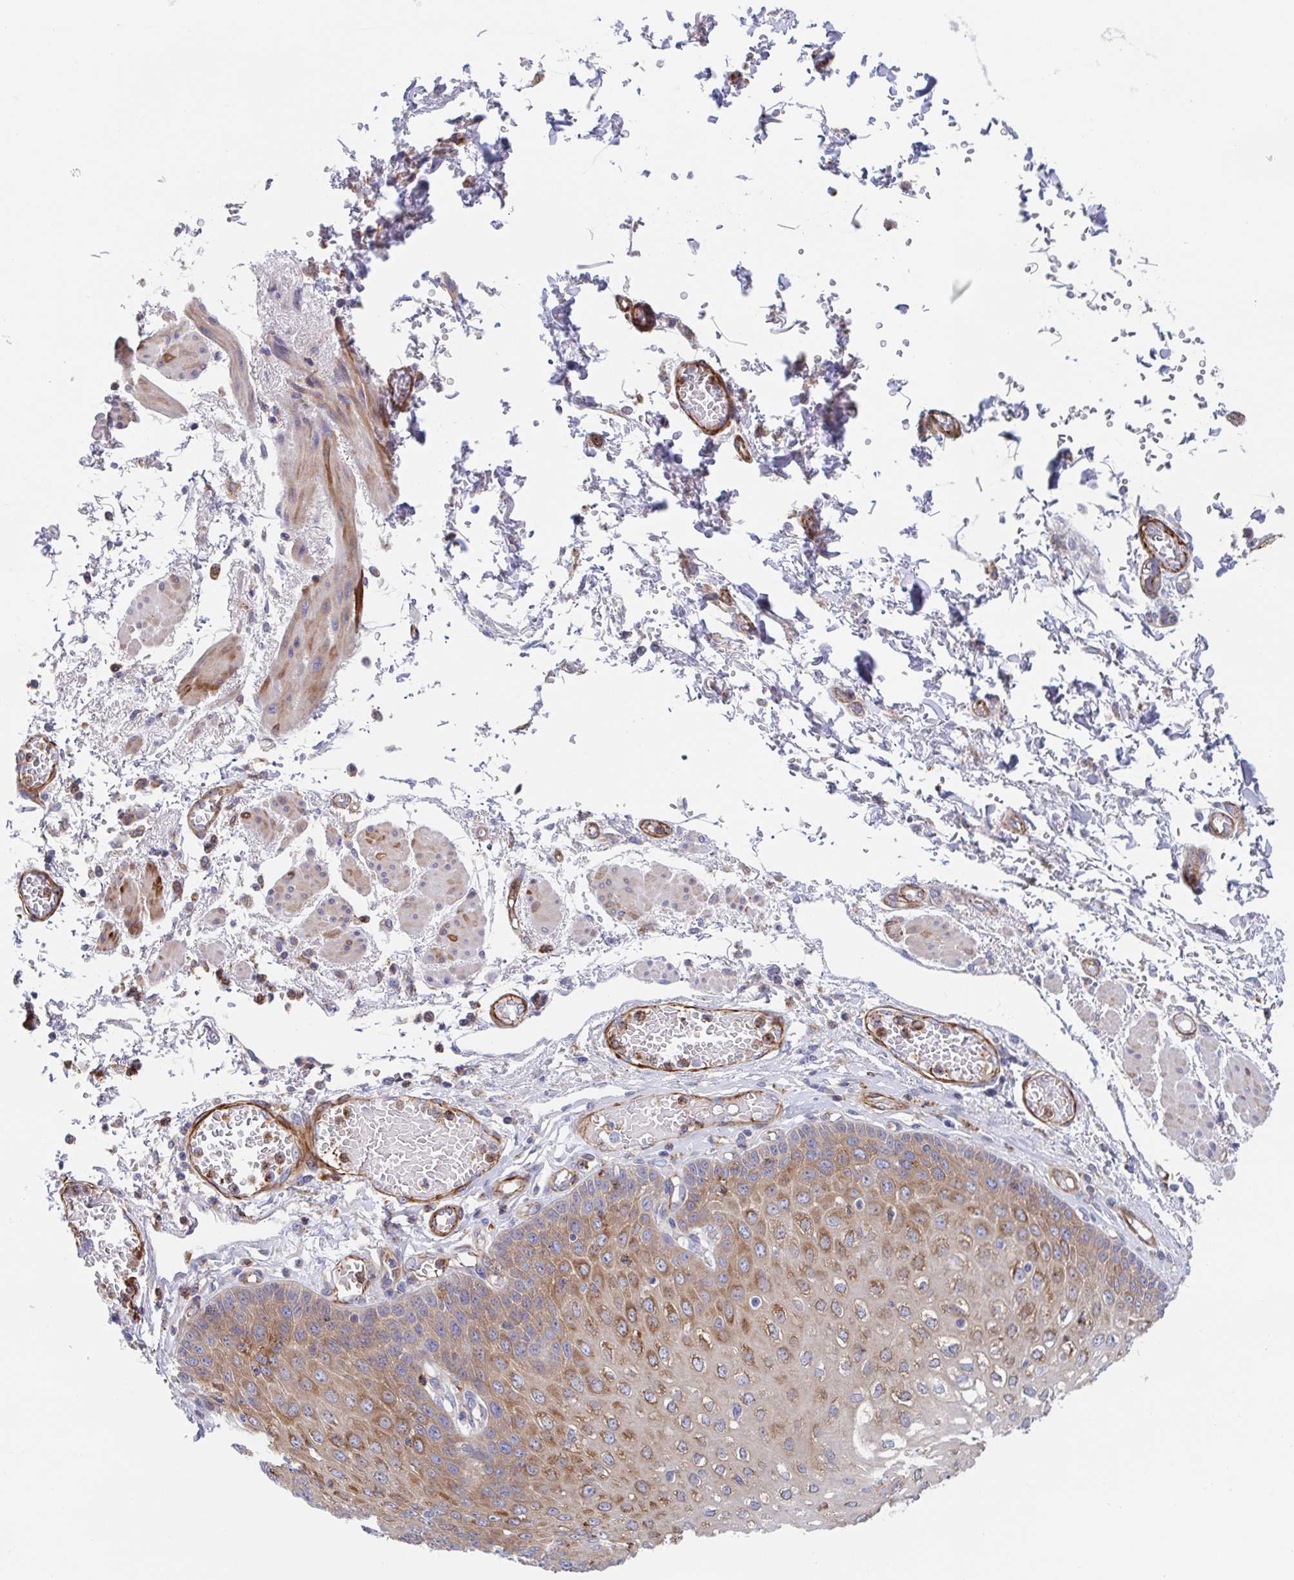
{"staining": {"intensity": "moderate", "quantity": ">75%", "location": "cytoplasmic/membranous"}, "tissue": "esophagus", "cell_type": "Squamous epithelial cells", "image_type": "normal", "snomed": [{"axis": "morphology", "description": "Normal tissue, NOS"}, {"axis": "morphology", "description": "Adenocarcinoma, NOS"}, {"axis": "topography", "description": "Esophagus"}], "caption": "Benign esophagus was stained to show a protein in brown. There is medium levels of moderate cytoplasmic/membranous positivity in approximately >75% of squamous epithelial cells. (Stains: DAB (3,3'-diaminobenzidine) in brown, nuclei in blue, Microscopy: brightfield microscopy at high magnification).", "gene": "KLC3", "patient": {"sex": "male", "age": 81}}